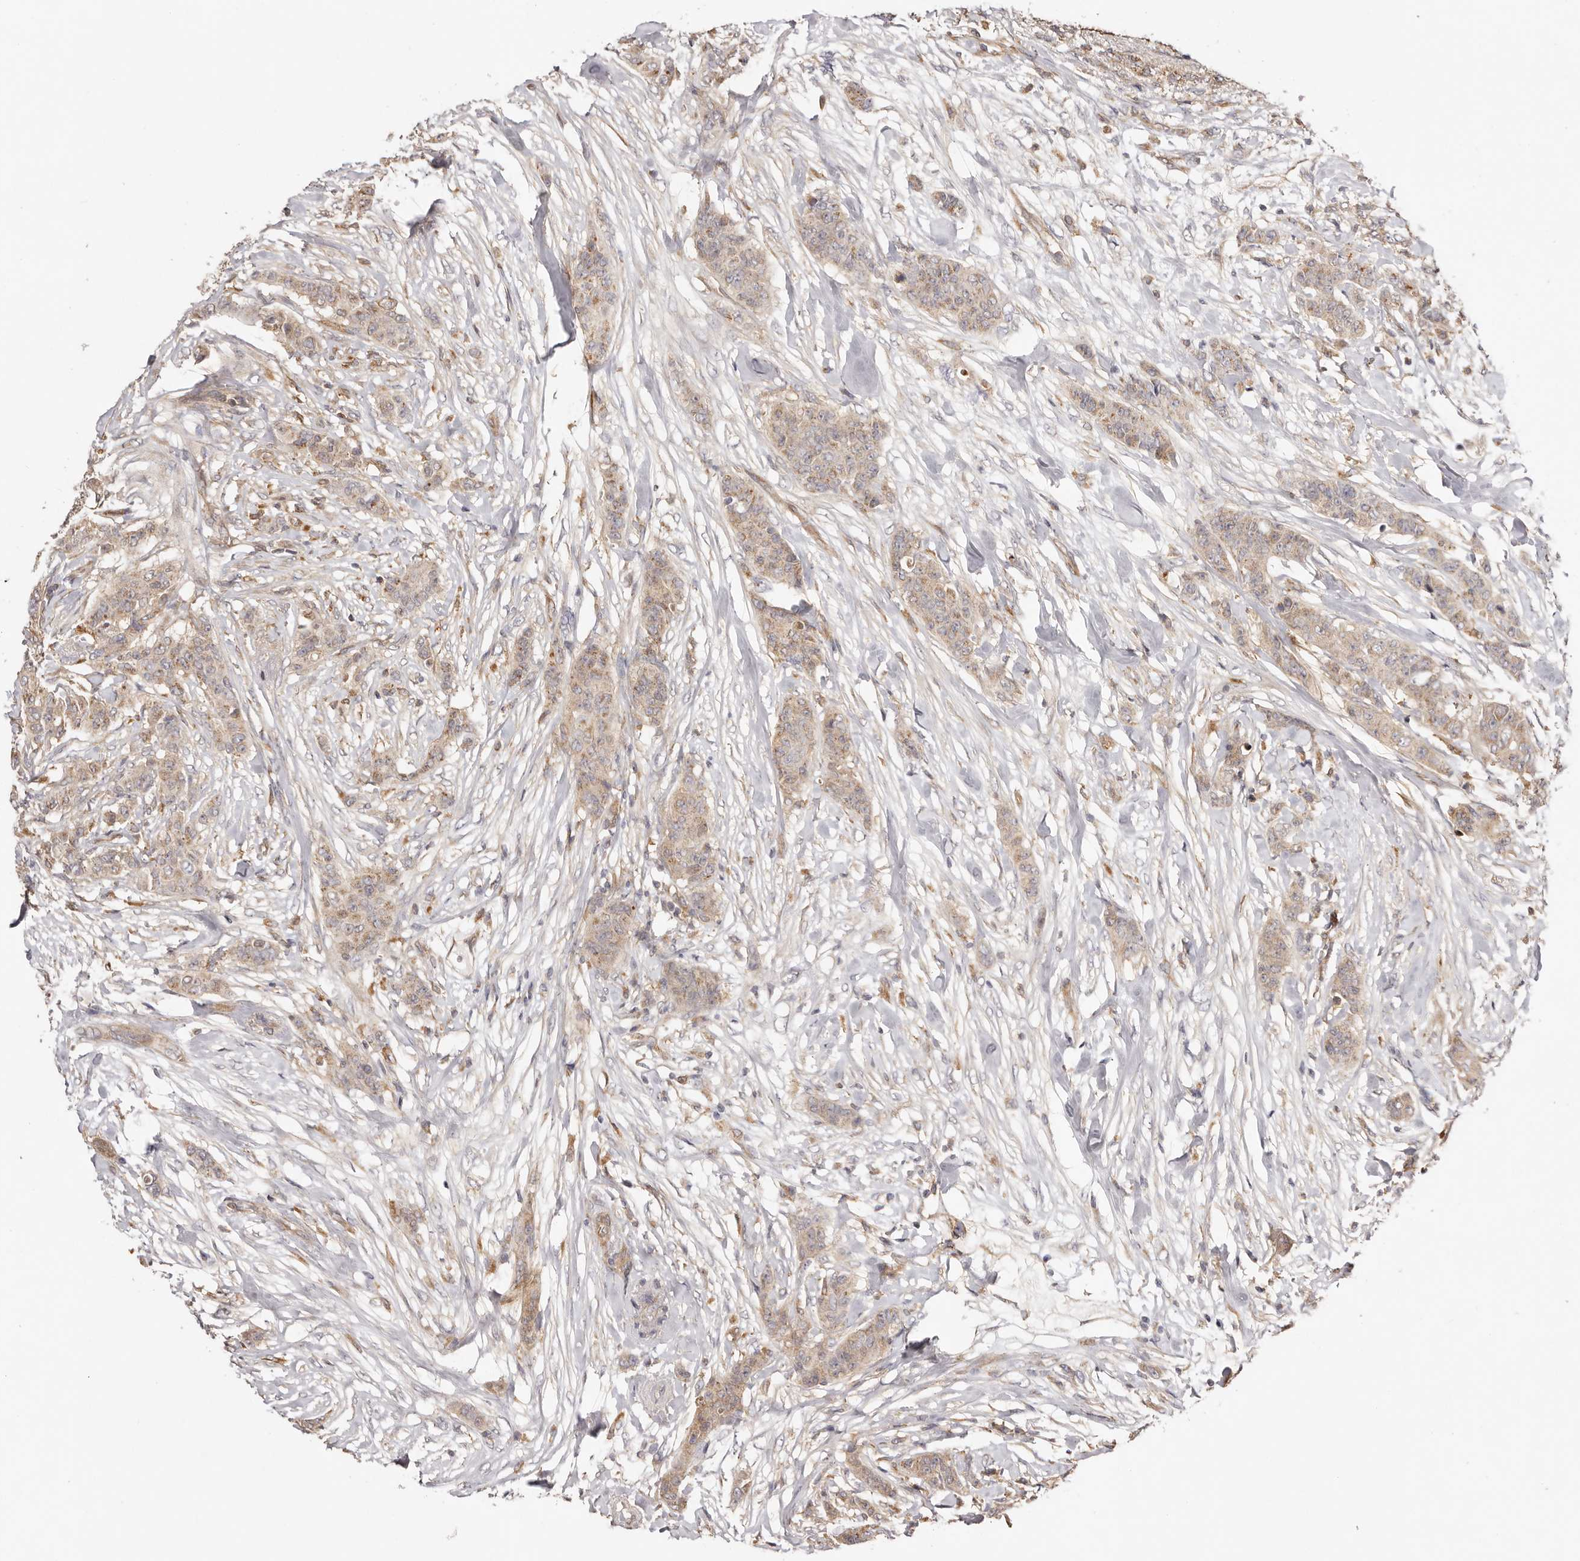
{"staining": {"intensity": "weak", "quantity": ">75%", "location": "cytoplasmic/membranous"}, "tissue": "breast cancer", "cell_type": "Tumor cells", "image_type": "cancer", "snomed": [{"axis": "morphology", "description": "Duct carcinoma"}, {"axis": "topography", "description": "Breast"}], "caption": "A brown stain labels weak cytoplasmic/membranous staining of a protein in human invasive ductal carcinoma (breast) tumor cells. (Stains: DAB in brown, nuclei in blue, Microscopy: brightfield microscopy at high magnification).", "gene": "UBR2", "patient": {"sex": "female", "age": 40}}